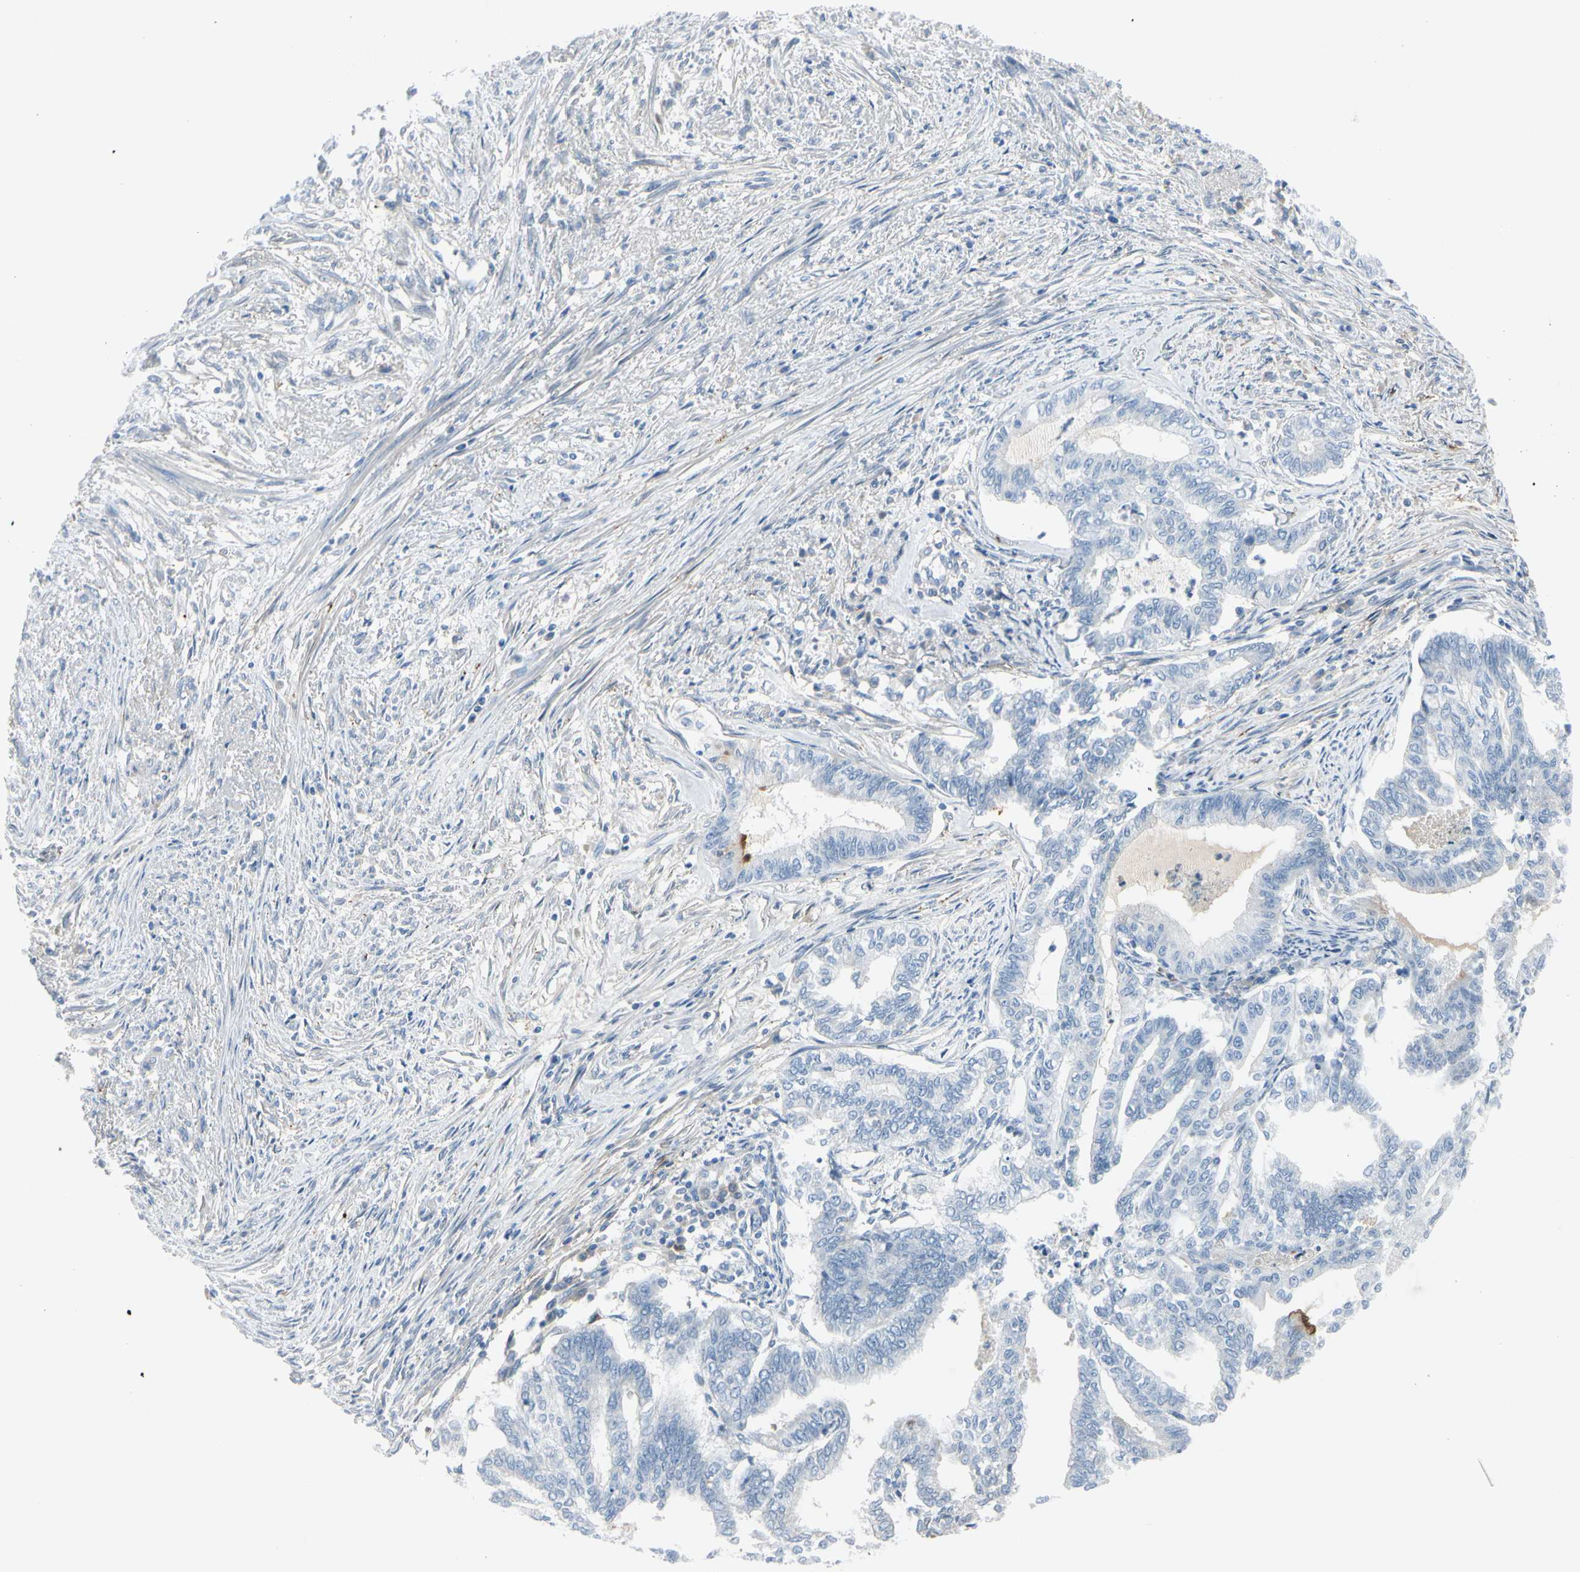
{"staining": {"intensity": "negative", "quantity": "none", "location": "none"}, "tissue": "endometrial cancer", "cell_type": "Tumor cells", "image_type": "cancer", "snomed": [{"axis": "morphology", "description": "Adenocarcinoma, NOS"}, {"axis": "topography", "description": "Endometrium"}], "caption": "This is an IHC micrograph of endometrial cancer. There is no expression in tumor cells.", "gene": "CACNA2D1", "patient": {"sex": "female", "age": 79}}